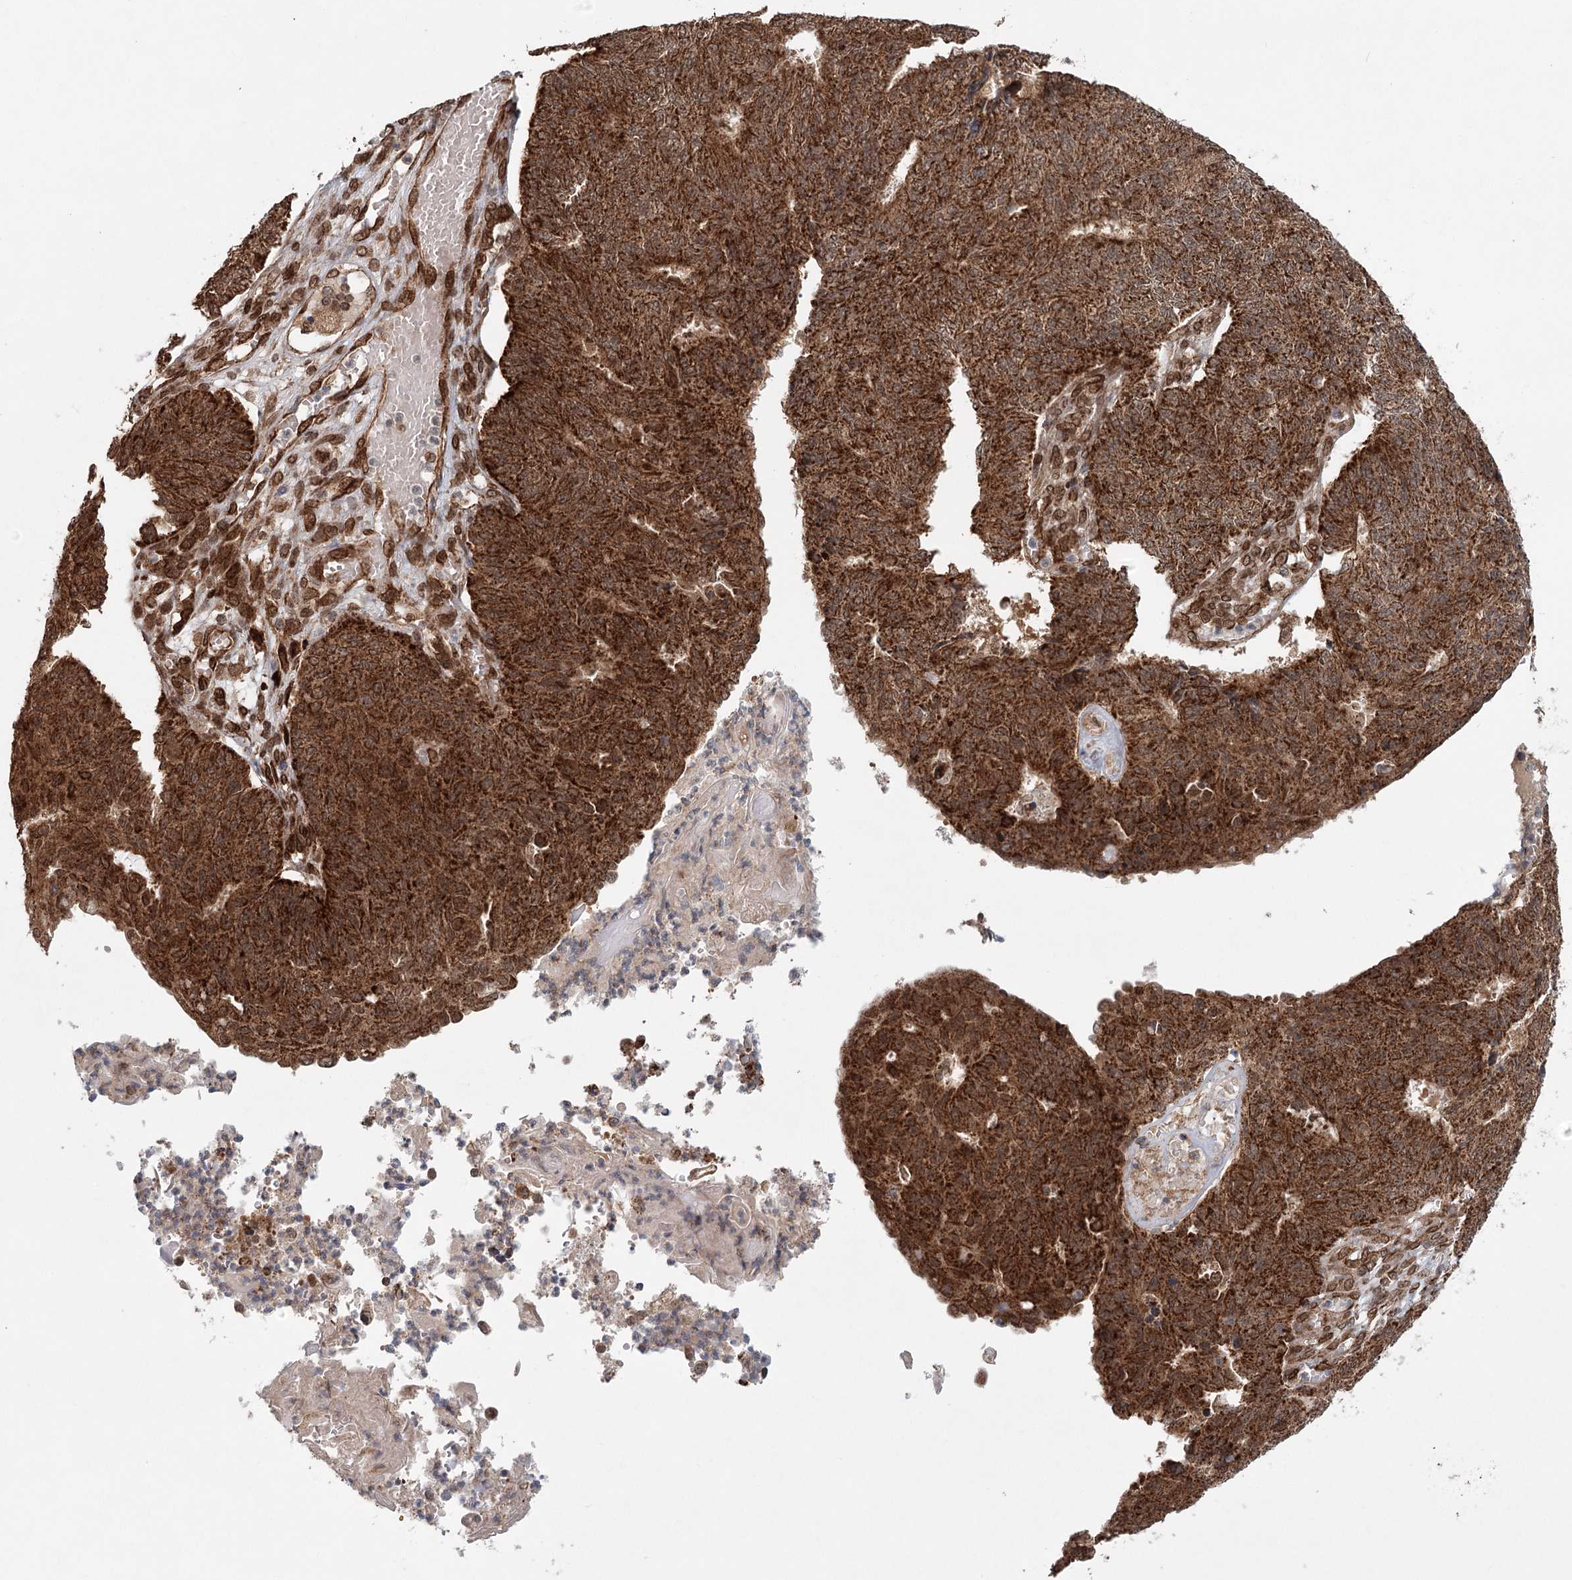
{"staining": {"intensity": "strong", "quantity": ">75%", "location": "cytoplasmic/membranous"}, "tissue": "endometrial cancer", "cell_type": "Tumor cells", "image_type": "cancer", "snomed": [{"axis": "morphology", "description": "Adenocarcinoma, NOS"}, {"axis": "topography", "description": "Endometrium"}], "caption": "Brown immunohistochemical staining in human endometrial adenocarcinoma demonstrates strong cytoplasmic/membranous staining in approximately >75% of tumor cells.", "gene": "BCKDHA", "patient": {"sex": "female", "age": 32}}